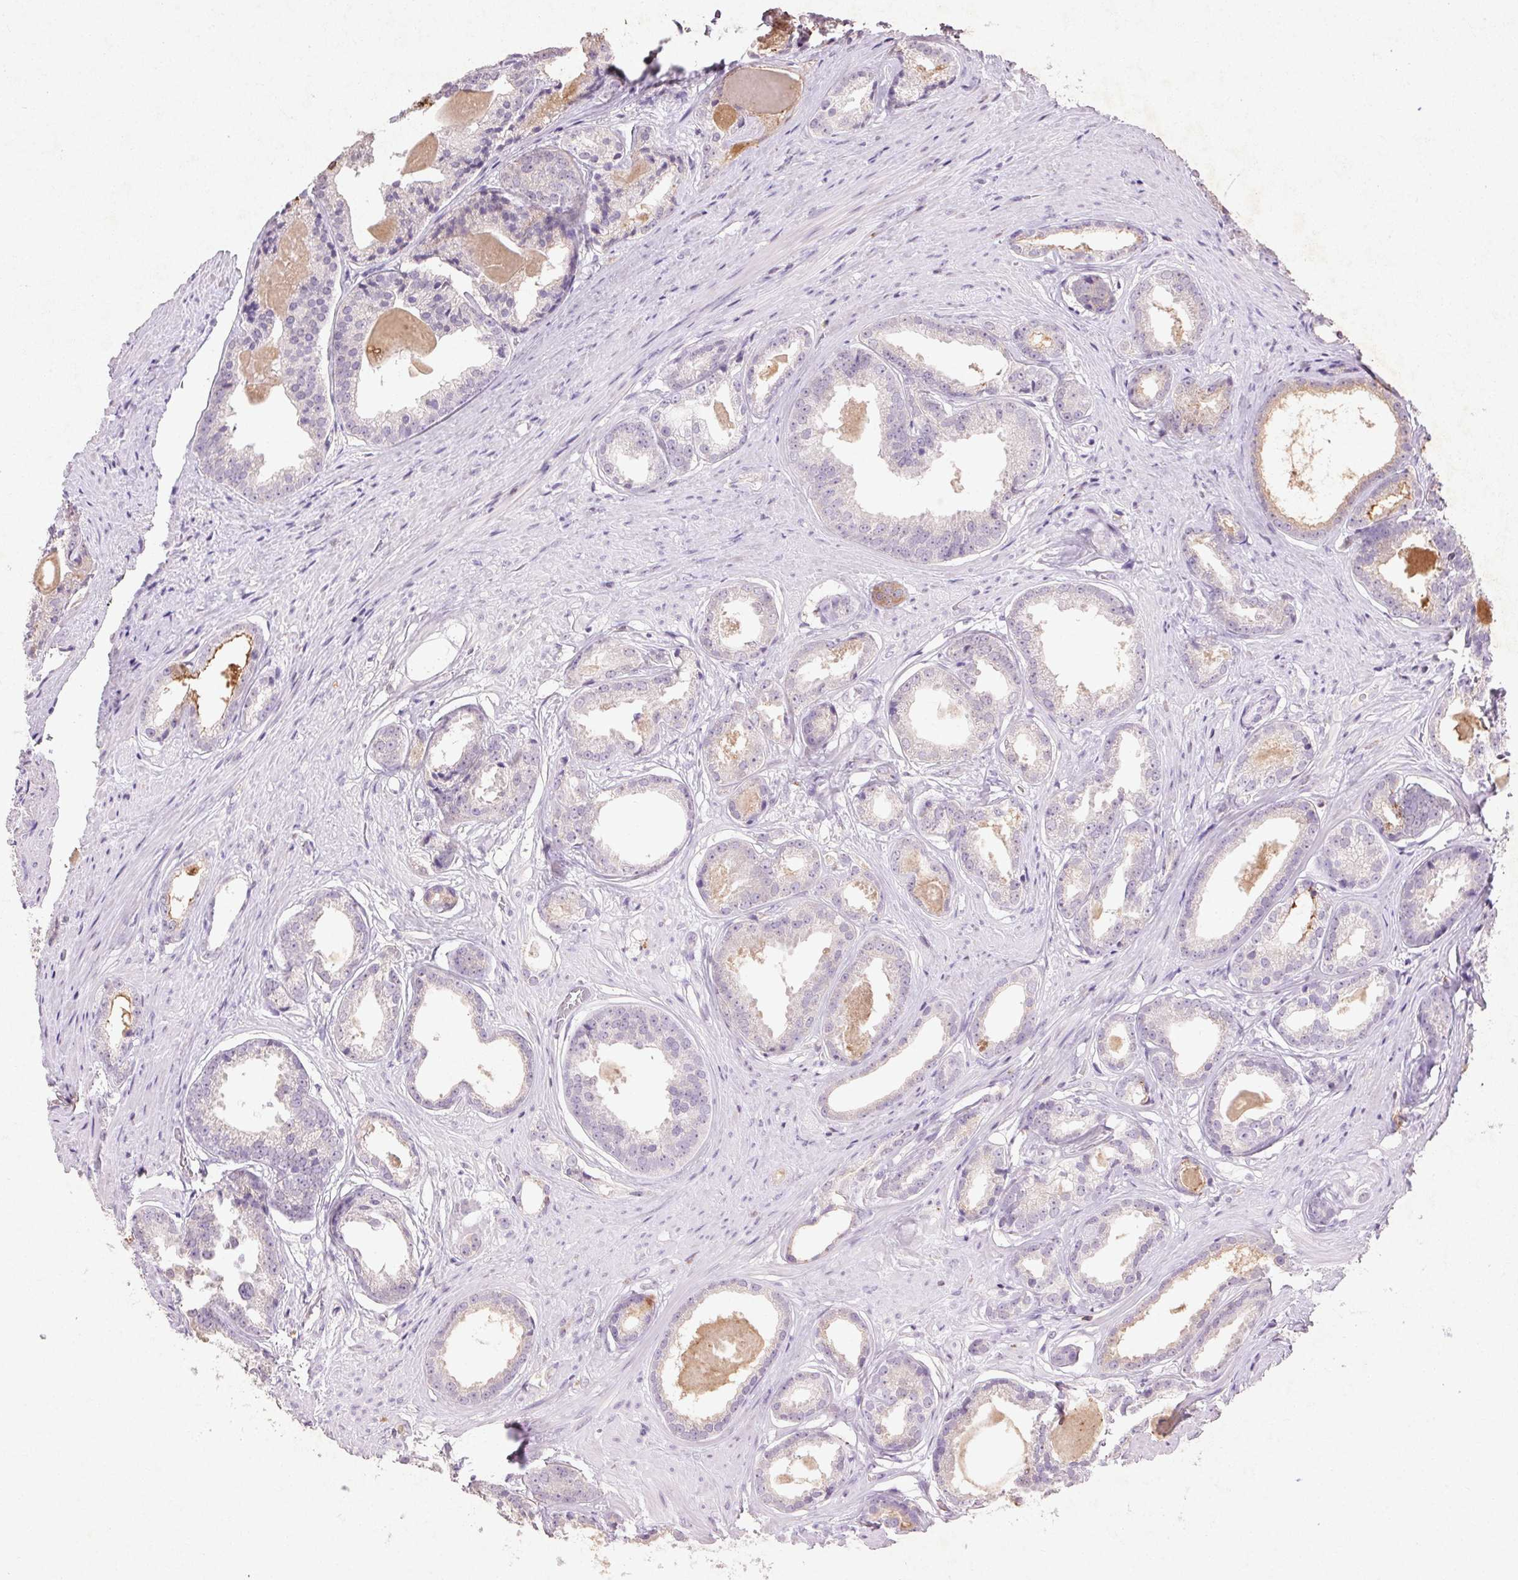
{"staining": {"intensity": "negative", "quantity": "none", "location": "none"}, "tissue": "prostate cancer", "cell_type": "Tumor cells", "image_type": "cancer", "snomed": [{"axis": "morphology", "description": "Adenocarcinoma, Low grade"}, {"axis": "topography", "description": "Prostate"}], "caption": "Immunohistochemistry image of neoplastic tissue: prostate adenocarcinoma (low-grade) stained with DAB demonstrates no significant protein expression in tumor cells. The staining is performed using DAB brown chromogen with nuclei counter-stained in using hematoxylin.", "gene": "FNDC7", "patient": {"sex": "male", "age": 65}}